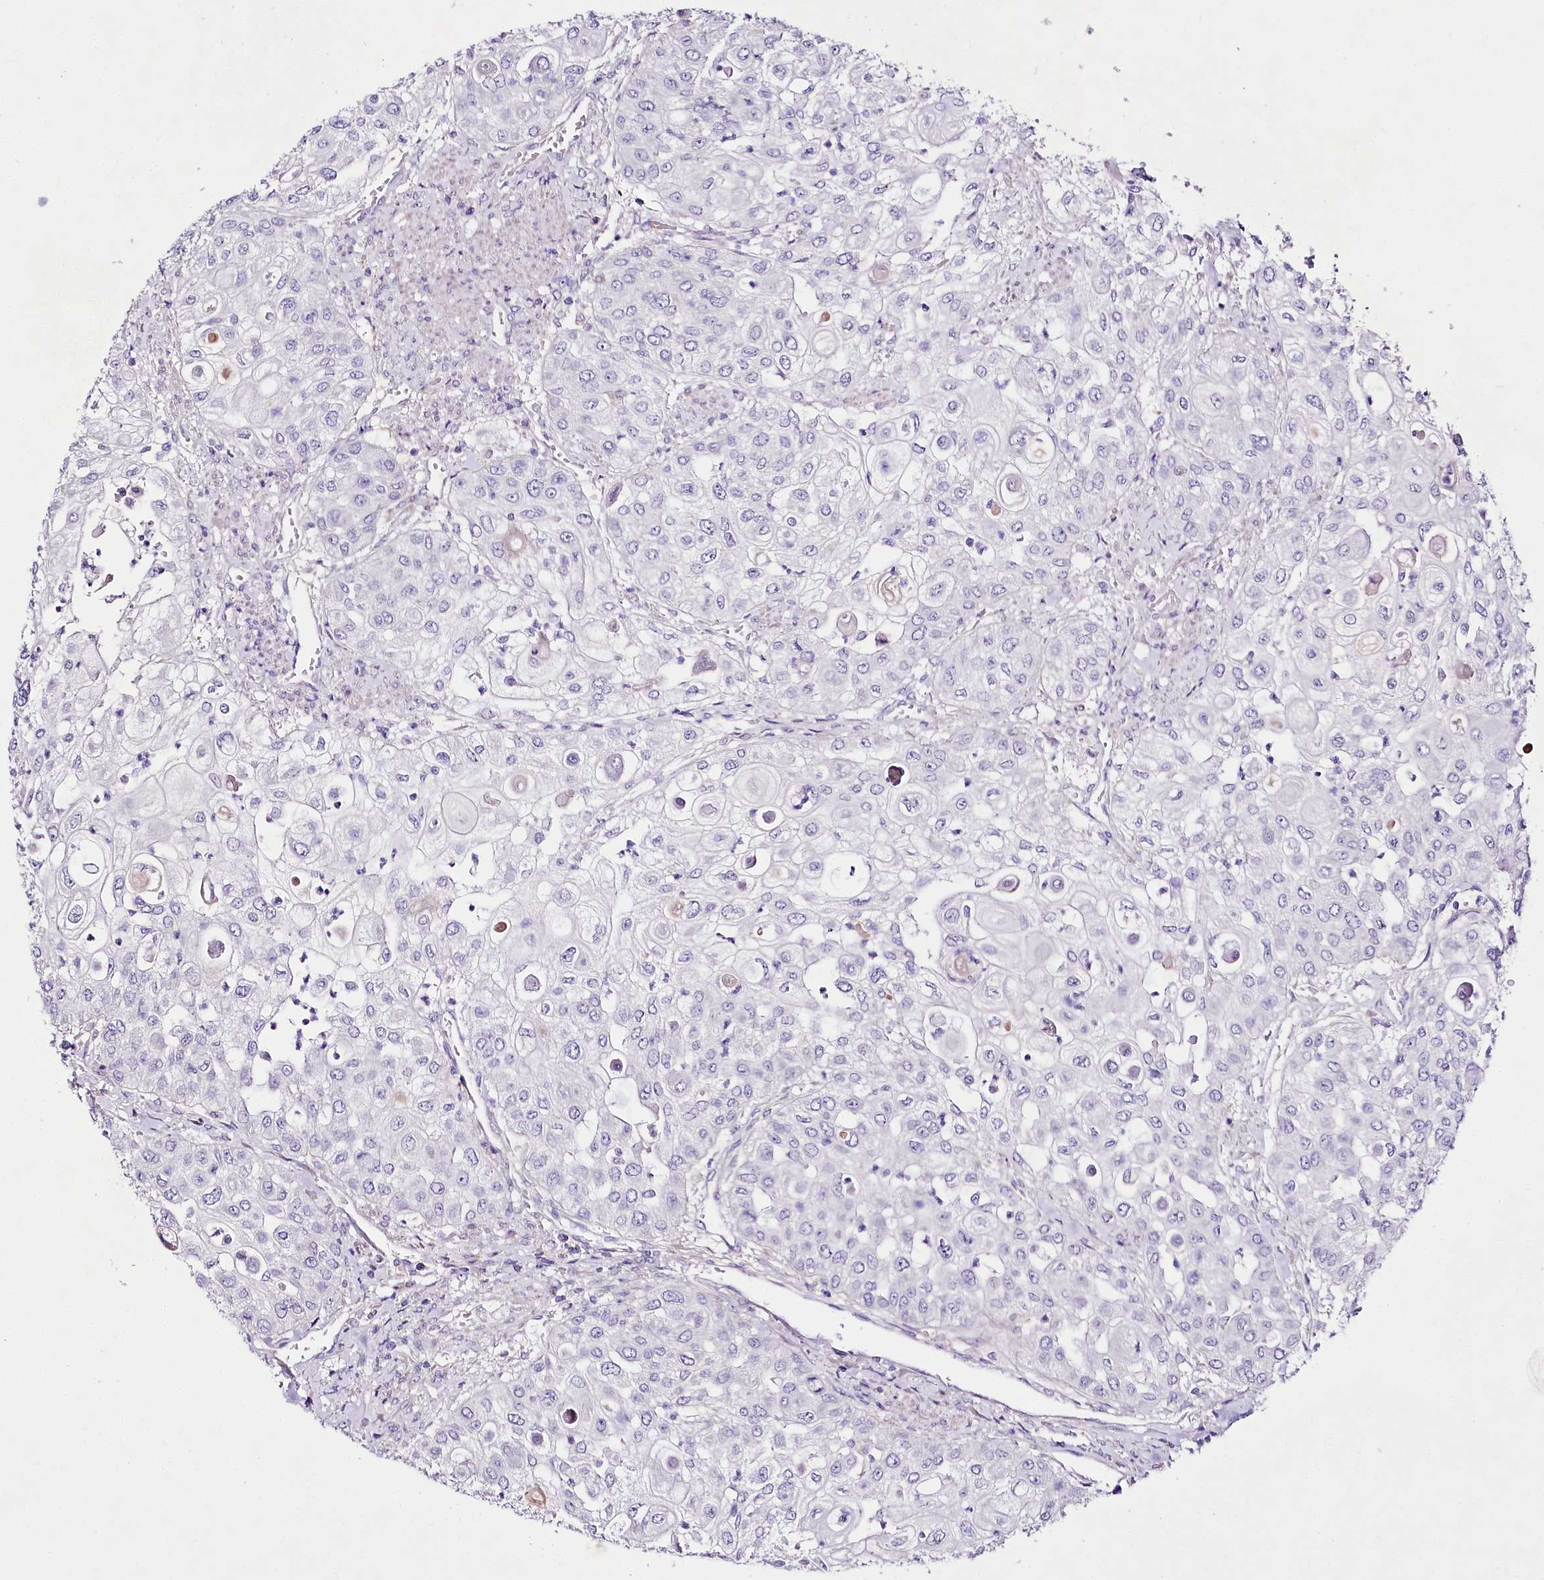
{"staining": {"intensity": "negative", "quantity": "none", "location": "none"}, "tissue": "urothelial cancer", "cell_type": "Tumor cells", "image_type": "cancer", "snomed": [{"axis": "morphology", "description": "Urothelial carcinoma, High grade"}, {"axis": "topography", "description": "Urinary bladder"}], "caption": "DAB immunohistochemical staining of human urothelial cancer displays no significant positivity in tumor cells.", "gene": "LRRC14B", "patient": {"sex": "female", "age": 79}}